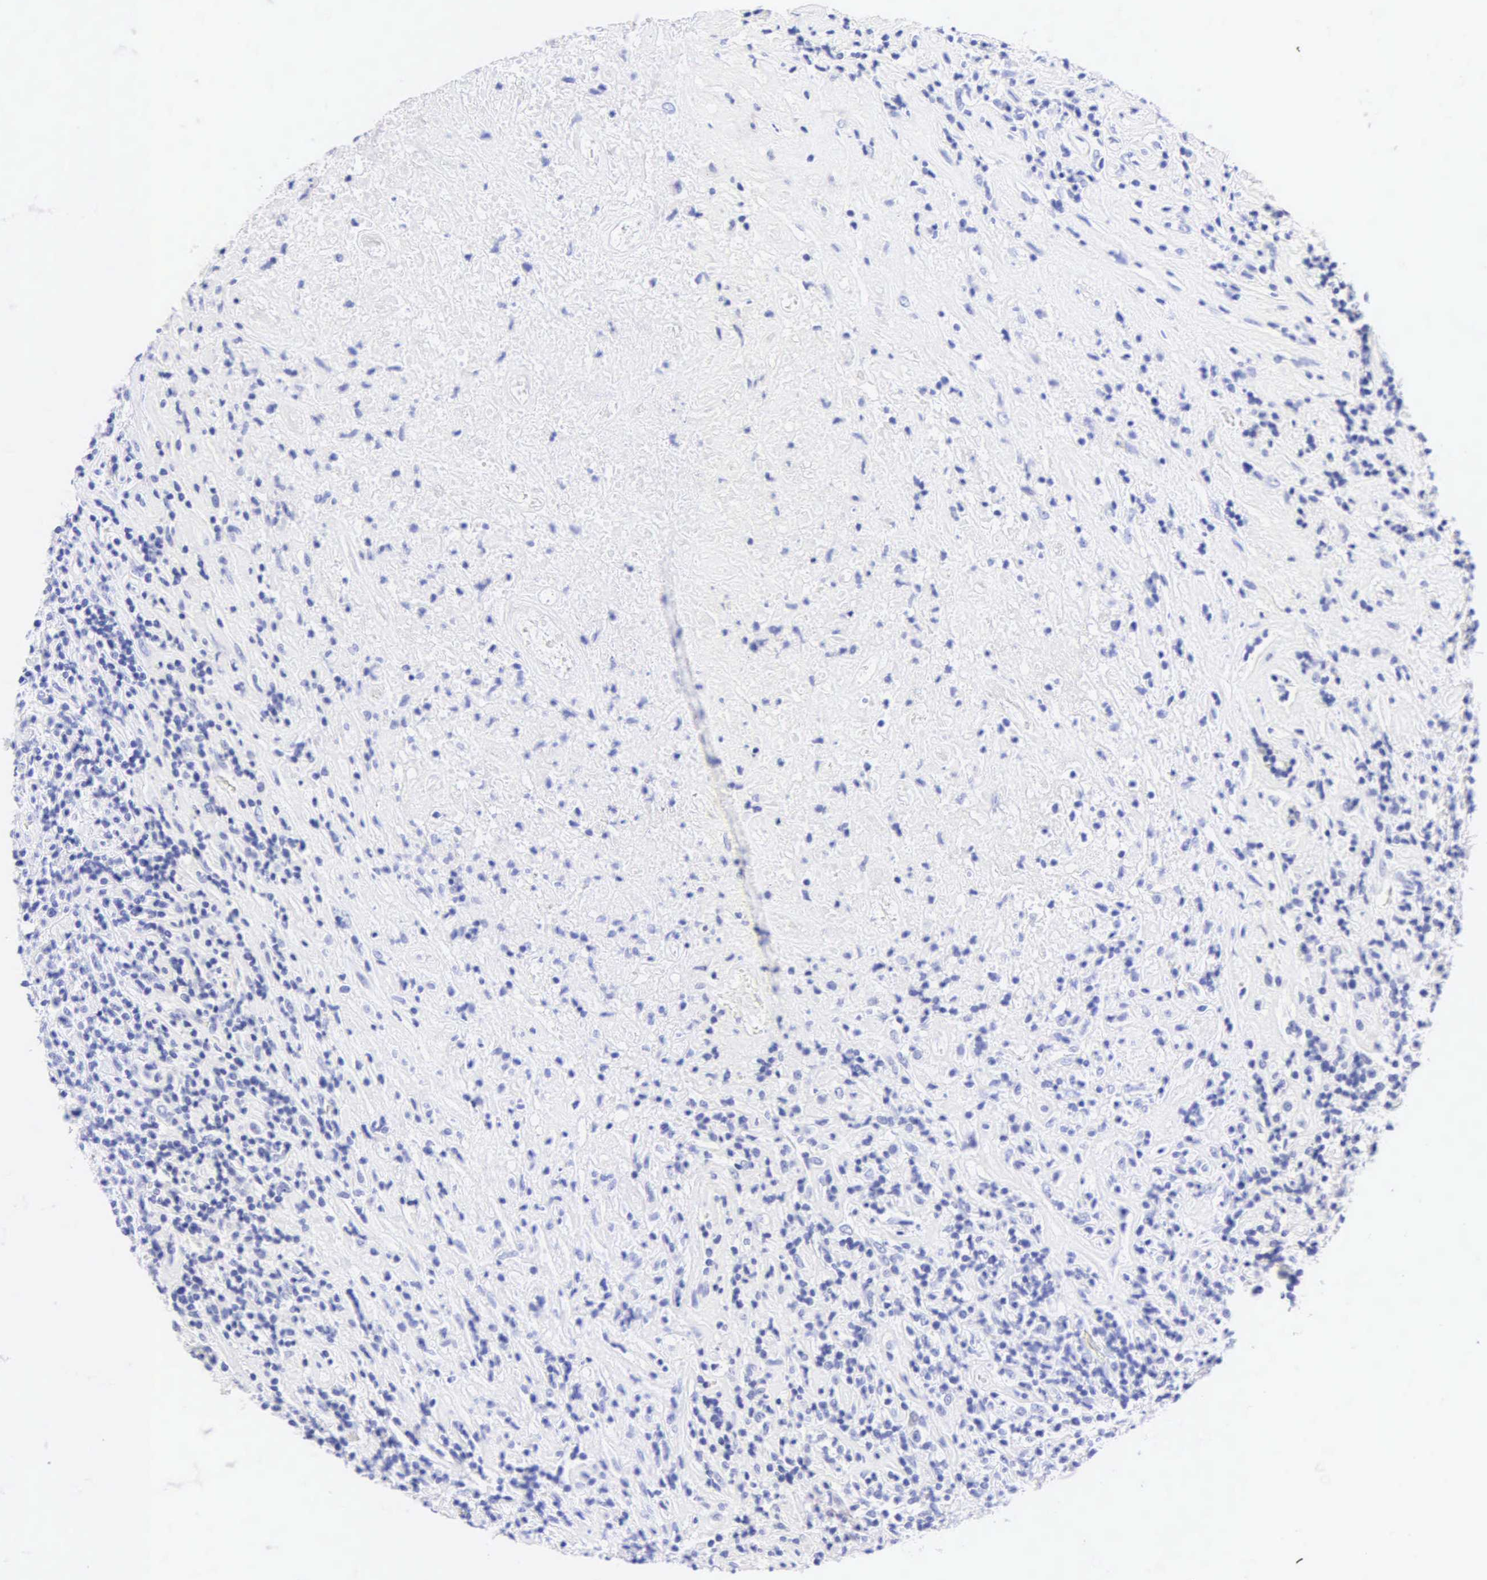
{"staining": {"intensity": "negative", "quantity": "none", "location": "none"}, "tissue": "lymphoma", "cell_type": "Tumor cells", "image_type": "cancer", "snomed": [{"axis": "morphology", "description": "Hodgkin's disease, NOS"}, {"axis": "topography", "description": "Lymph node"}], "caption": "Image shows no significant protein expression in tumor cells of Hodgkin's disease.", "gene": "KRT20", "patient": {"sex": "male", "age": 46}}